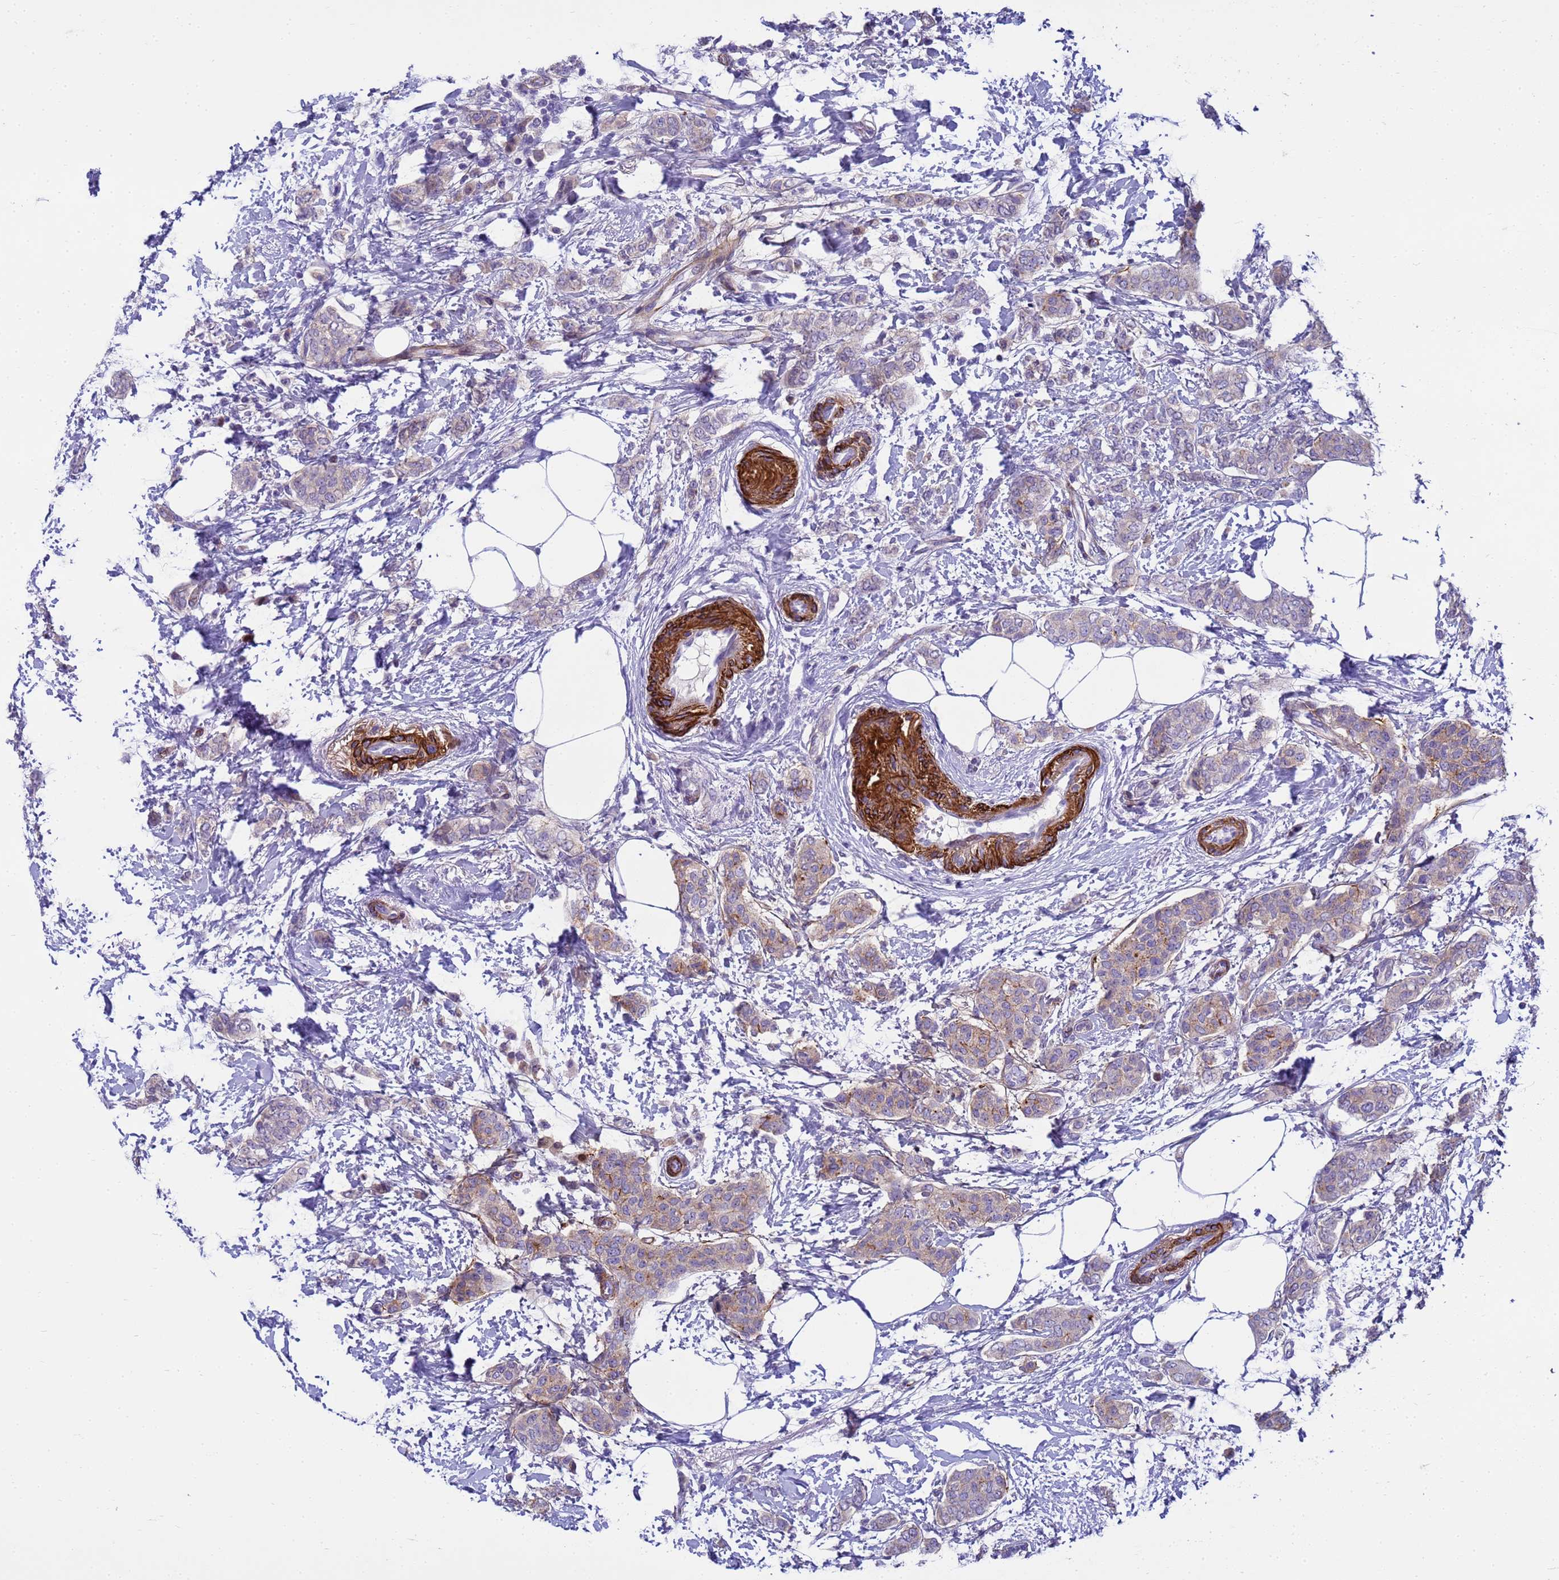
{"staining": {"intensity": "weak", "quantity": "<25%", "location": "cytoplasmic/membranous"}, "tissue": "breast cancer", "cell_type": "Tumor cells", "image_type": "cancer", "snomed": [{"axis": "morphology", "description": "Duct carcinoma"}, {"axis": "topography", "description": "Breast"}], "caption": "High power microscopy image of an IHC histopathology image of breast cancer (infiltrating ductal carcinoma), revealing no significant expression in tumor cells.", "gene": "P2RX7", "patient": {"sex": "female", "age": 72}}